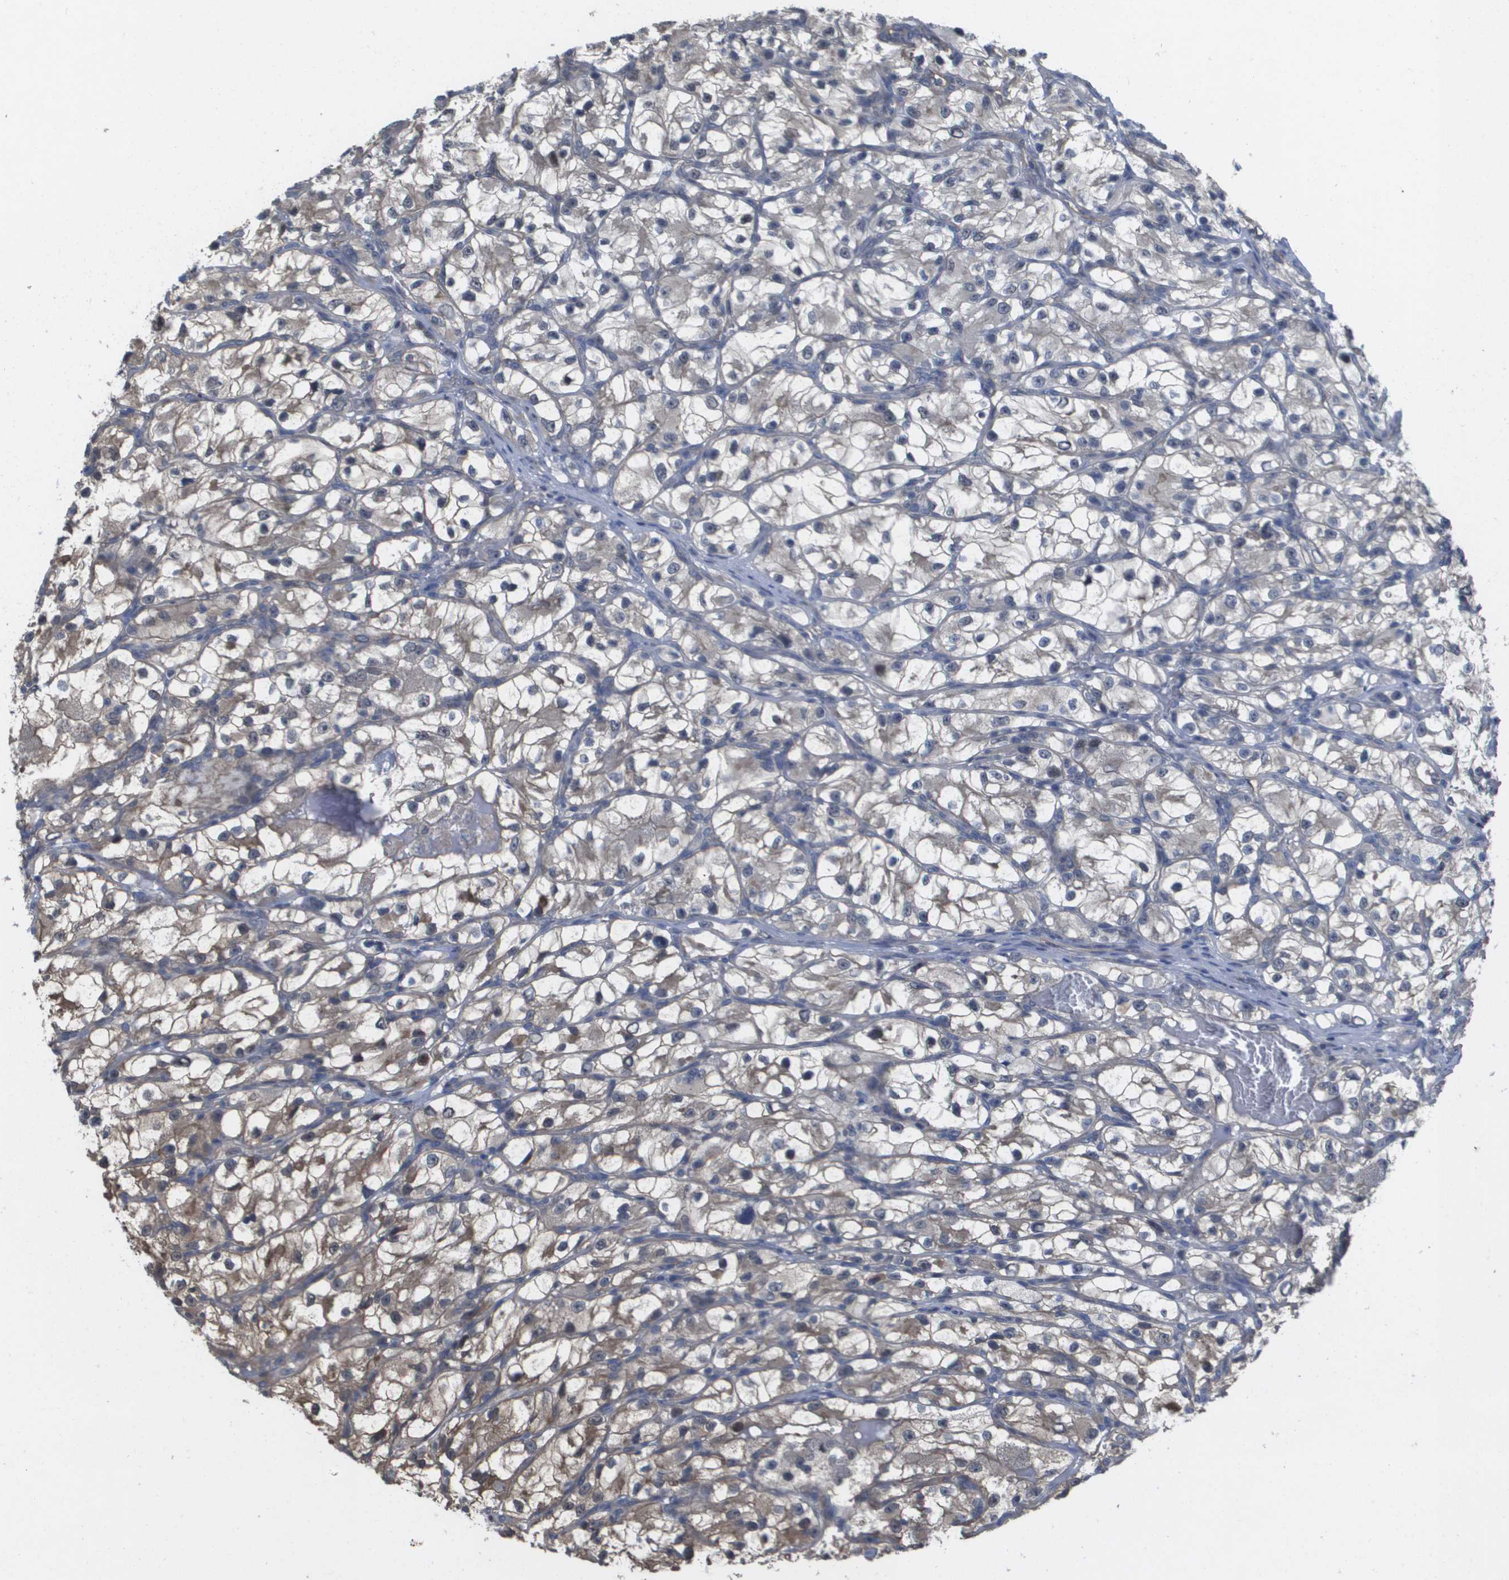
{"staining": {"intensity": "weak", "quantity": "<25%", "location": "cytoplasmic/membranous"}, "tissue": "renal cancer", "cell_type": "Tumor cells", "image_type": "cancer", "snomed": [{"axis": "morphology", "description": "Adenocarcinoma, NOS"}, {"axis": "topography", "description": "Kidney"}], "caption": "Image shows no significant protein expression in tumor cells of renal cancer.", "gene": "RNF112", "patient": {"sex": "female", "age": 57}}